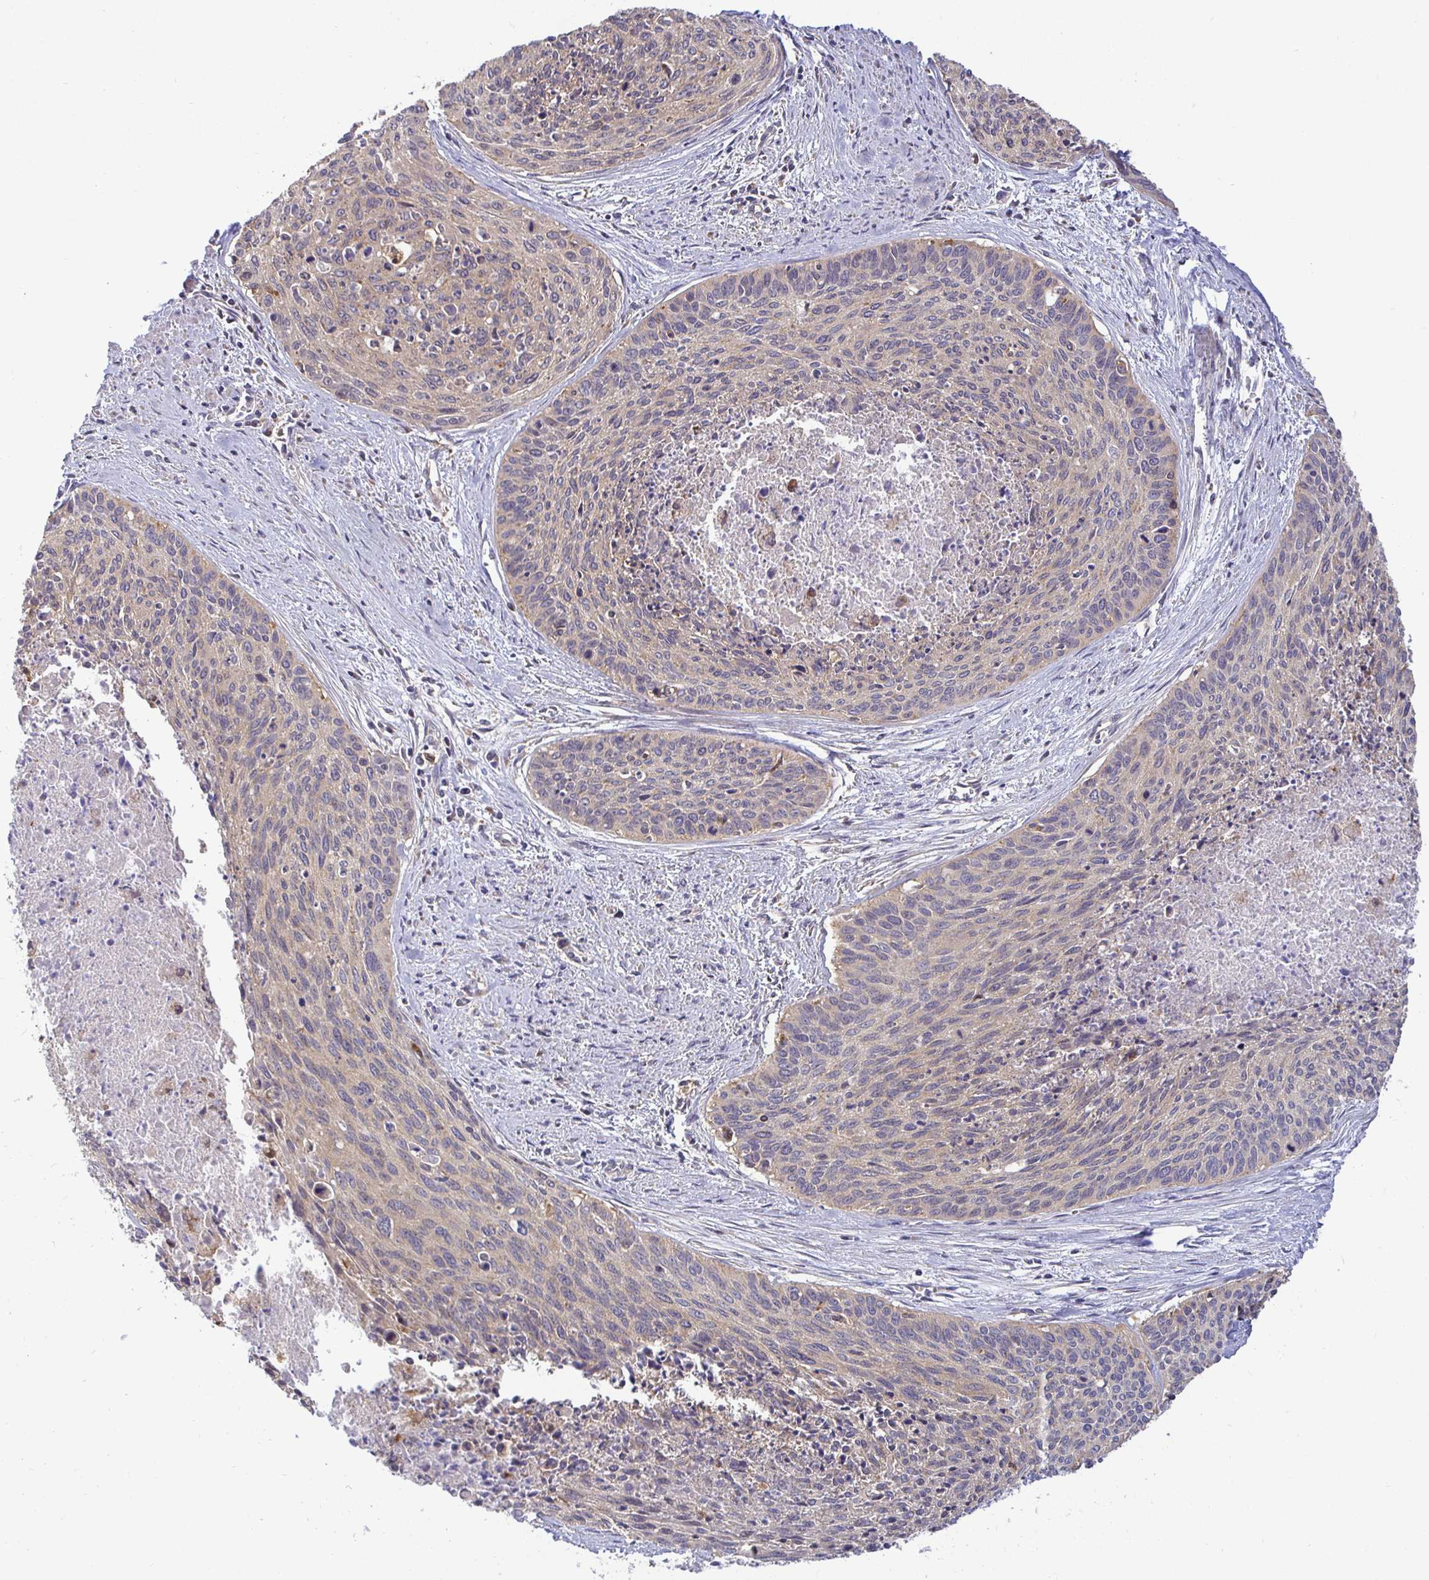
{"staining": {"intensity": "weak", "quantity": "25%-75%", "location": "cytoplasmic/membranous"}, "tissue": "cervical cancer", "cell_type": "Tumor cells", "image_type": "cancer", "snomed": [{"axis": "morphology", "description": "Squamous cell carcinoma, NOS"}, {"axis": "topography", "description": "Cervix"}], "caption": "Protein staining of cervical squamous cell carcinoma tissue exhibits weak cytoplasmic/membranous staining in approximately 25%-75% of tumor cells.", "gene": "ATP6V1F", "patient": {"sex": "female", "age": 55}}